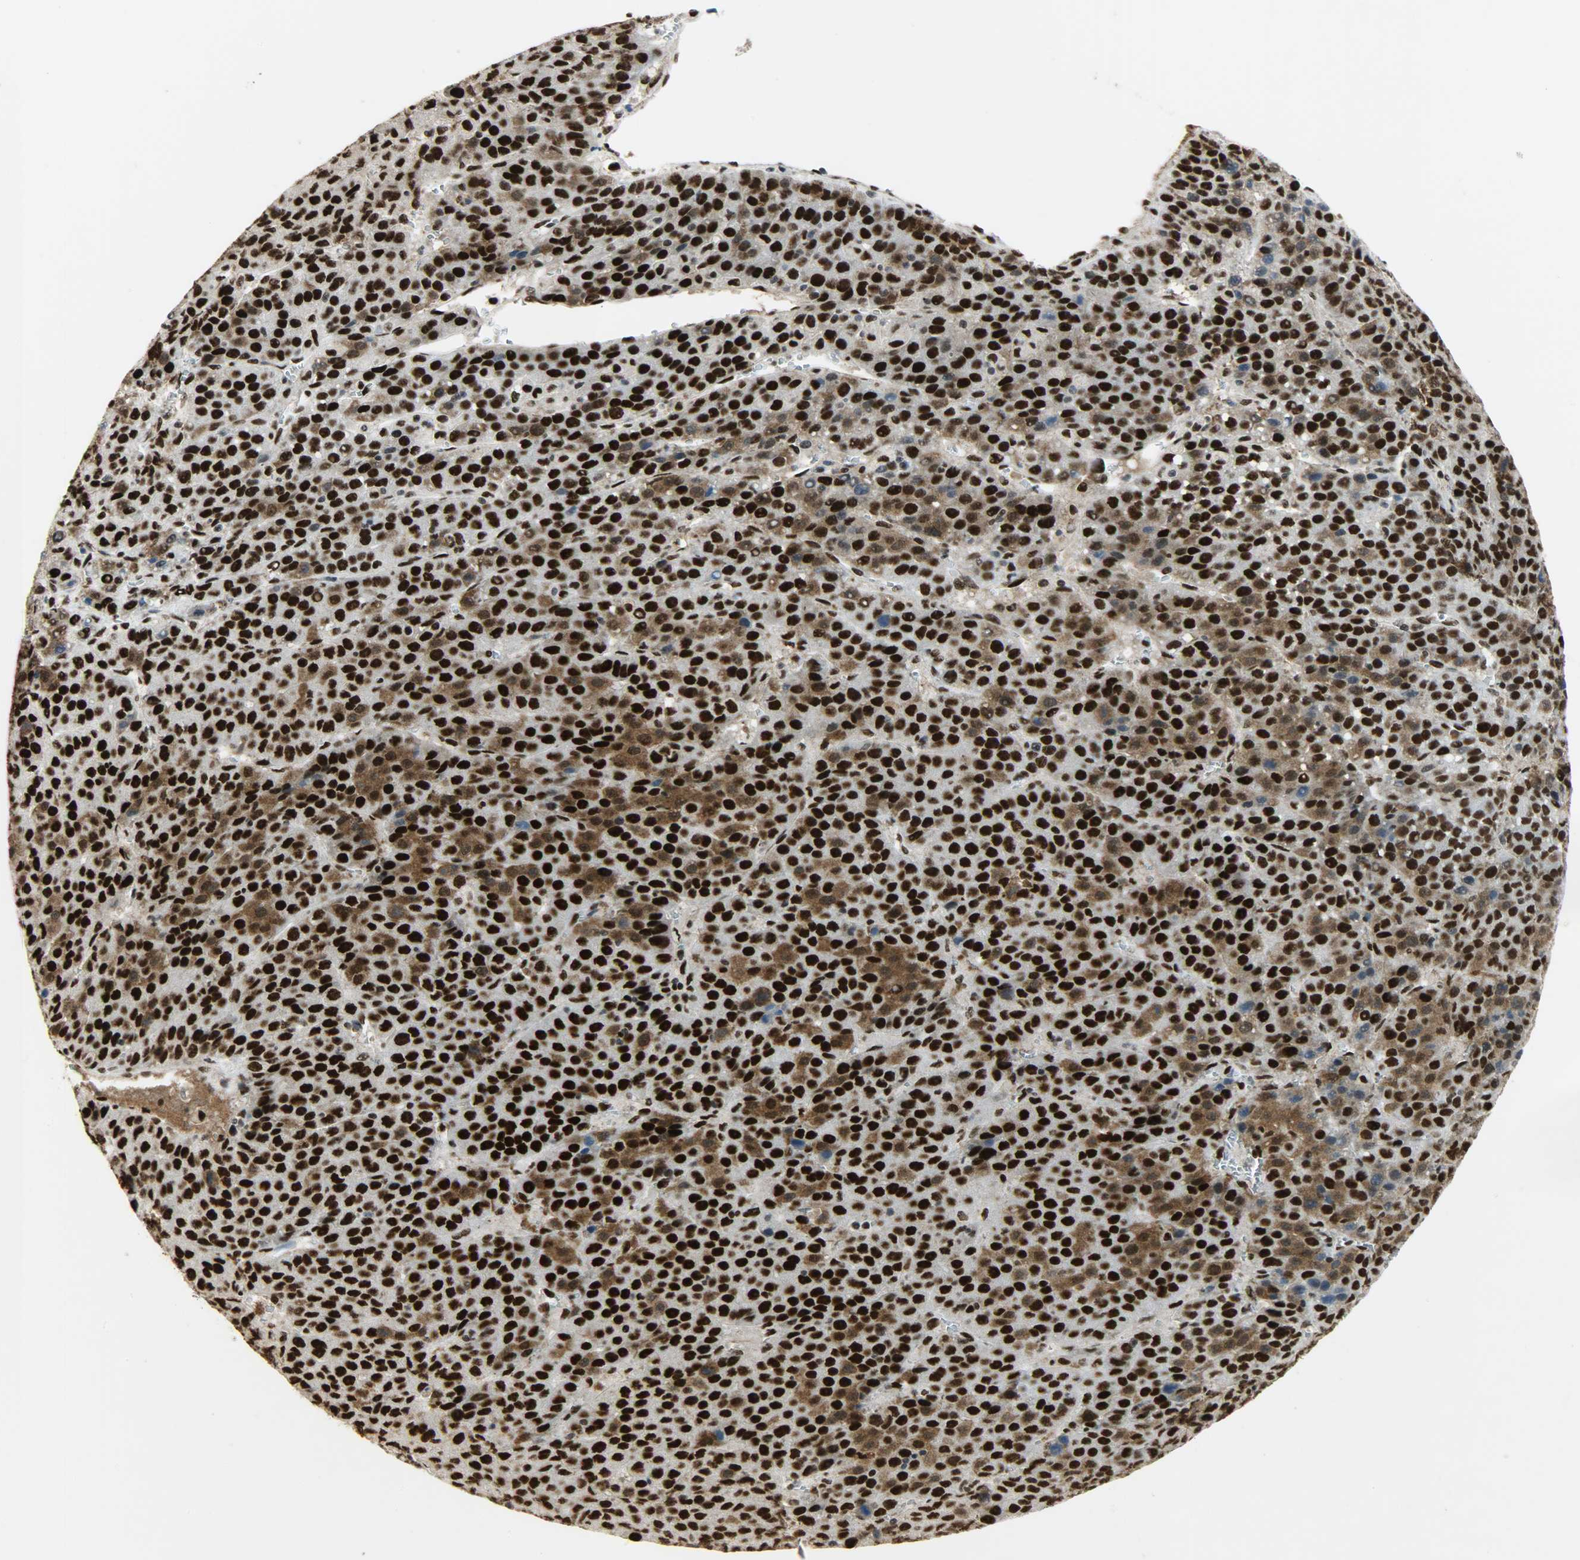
{"staining": {"intensity": "strong", "quantity": ">75%", "location": "cytoplasmic/membranous,nuclear"}, "tissue": "liver cancer", "cell_type": "Tumor cells", "image_type": "cancer", "snomed": [{"axis": "morphology", "description": "Carcinoma, Hepatocellular, NOS"}, {"axis": "topography", "description": "Liver"}], "caption": "A micrograph of human hepatocellular carcinoma (liver) stained for a protein demonstrates strong cytoplasmic/membranous and nuclear brown staining in tumor cells.", "gene": "SSB", "patient": {"sex": "female", "age": 53}}